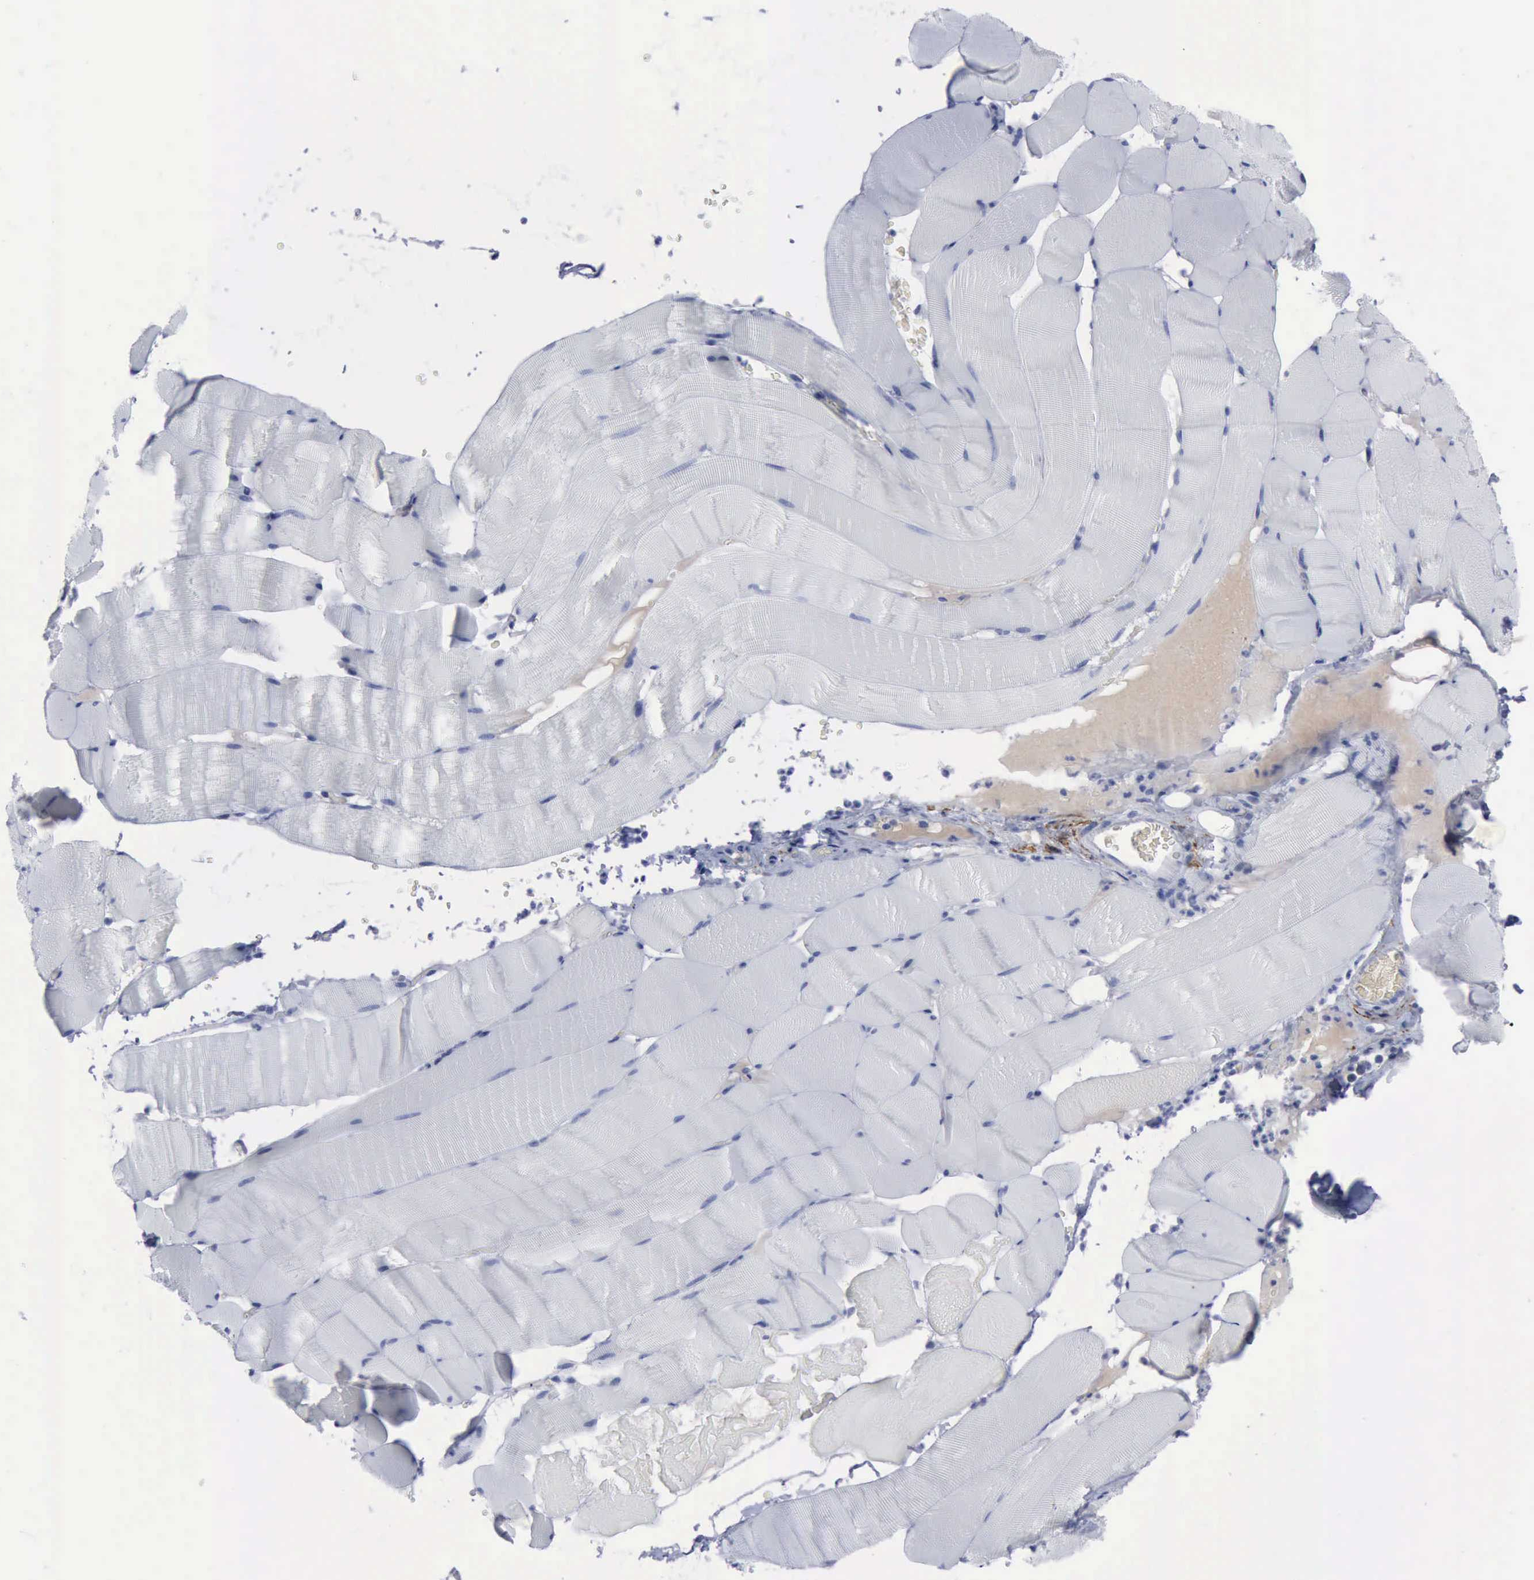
{"staining": {"intensity": "negative", "quantity": "none", "location": "none"}, "tissue": "skeletal muscle", "cell_type": "Myocytes", "image_type": "normal", "snomed": [{"axis": "morphology", "description": "Normal tissue, NOS"}, {"axis": "topography", "description": "Skeletal muscle"}], "caption": "DAB immunohistochemical staining of normal skeletal muscle demonstrates no significant staining in myocytes.", "gene": "NGFR", "patient": {"sex": "male", "age": 62}}